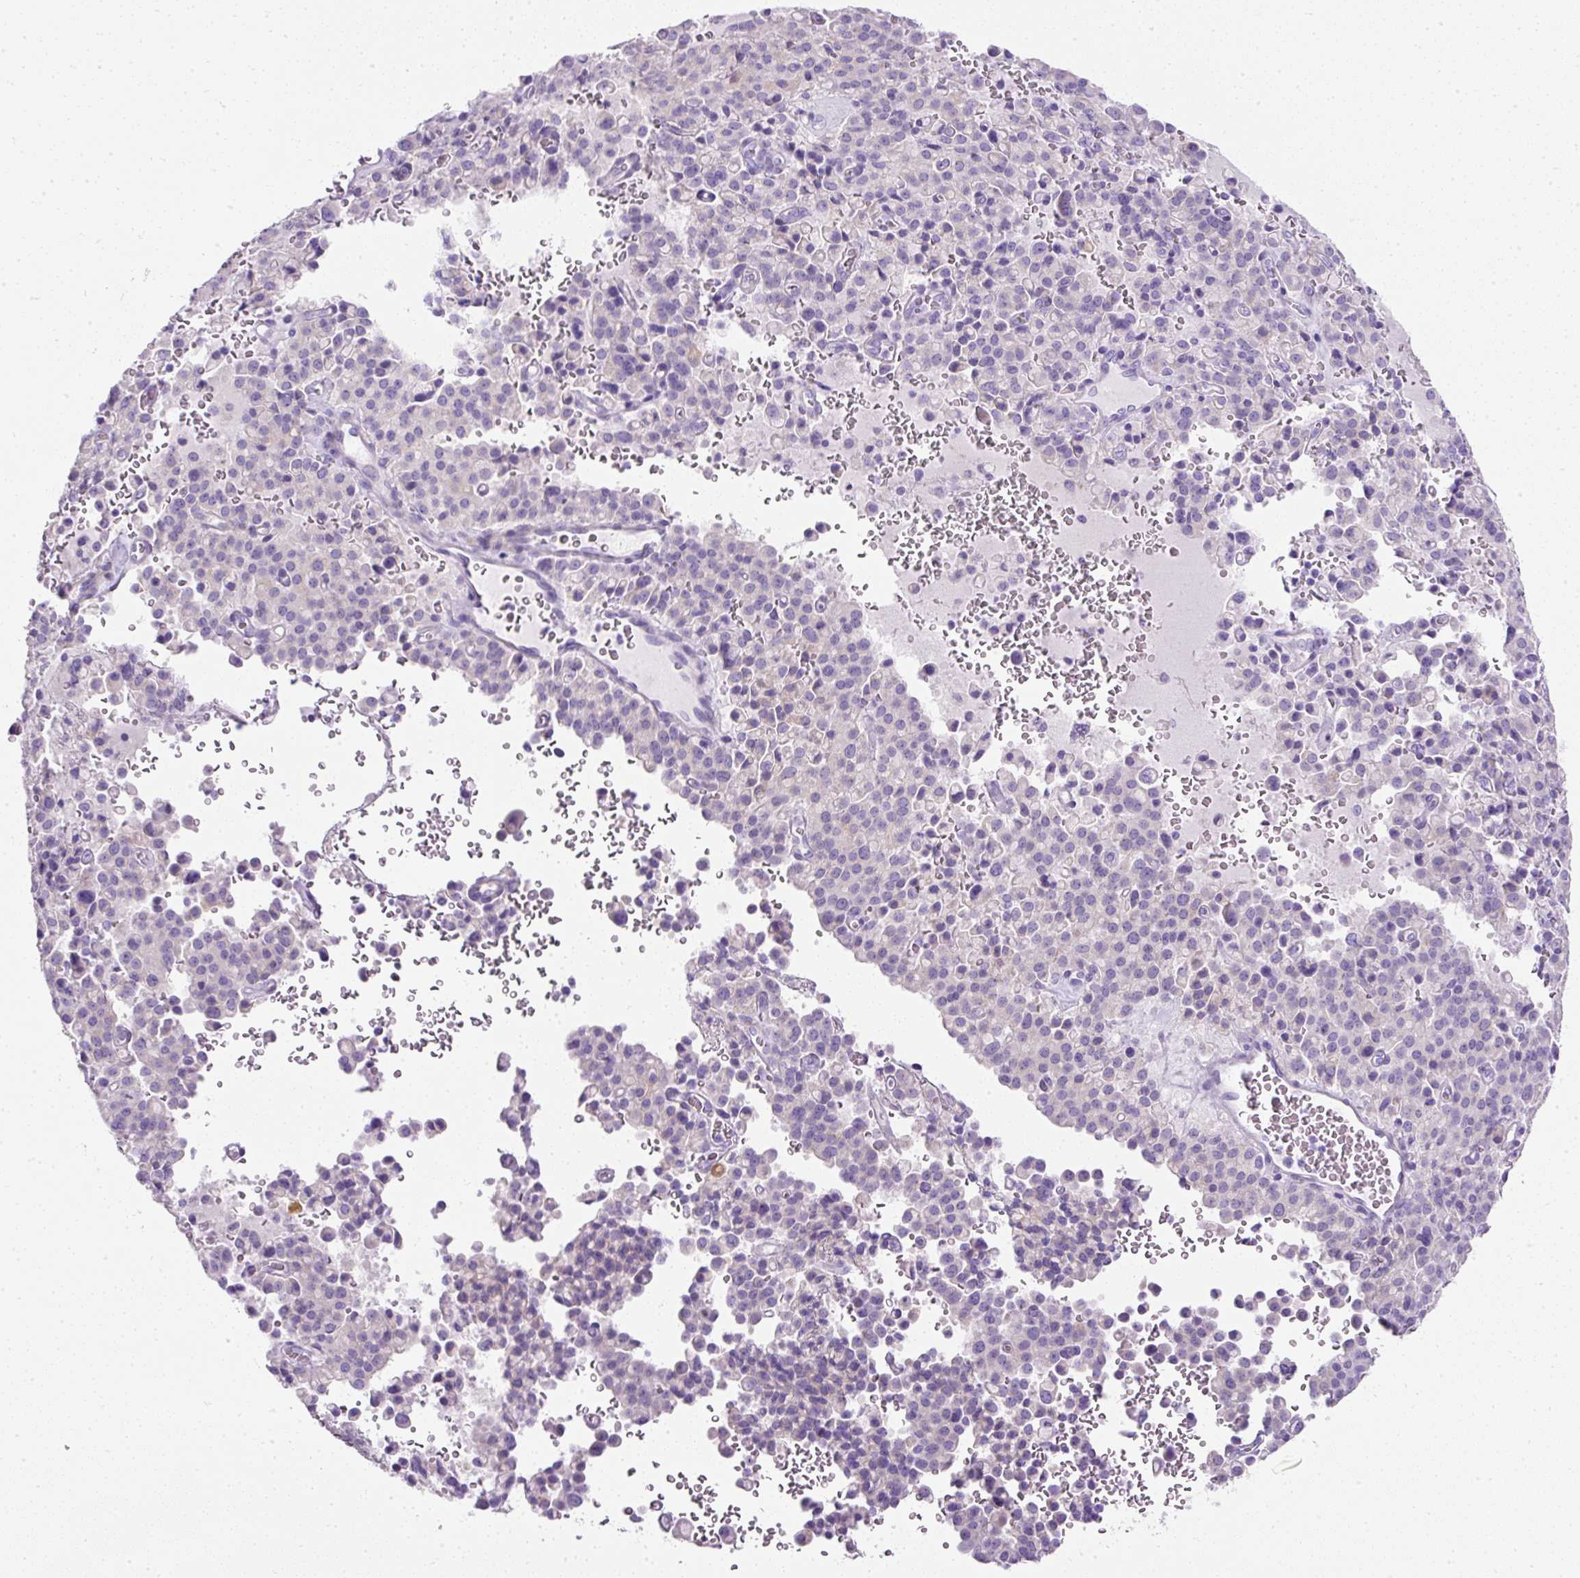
{"staining": {"intensity": "negative", "quantity": "none", "location": "none"}, "tissue": "pancreatic cancer", "cell_type": "Tumor cells", "image_type": "cancer", "snomed": [{"axis": "morphology", "description": "Adenocarcinoma, NOS"}, {"axis": "topography", "description": "Pancreas"}], "caption": "Tumor cells show no significant protein positivity in pancreatic adenocarcinoma.", "gene": "C2CD4C", "patient": {"sex": "male", "age": 65}}